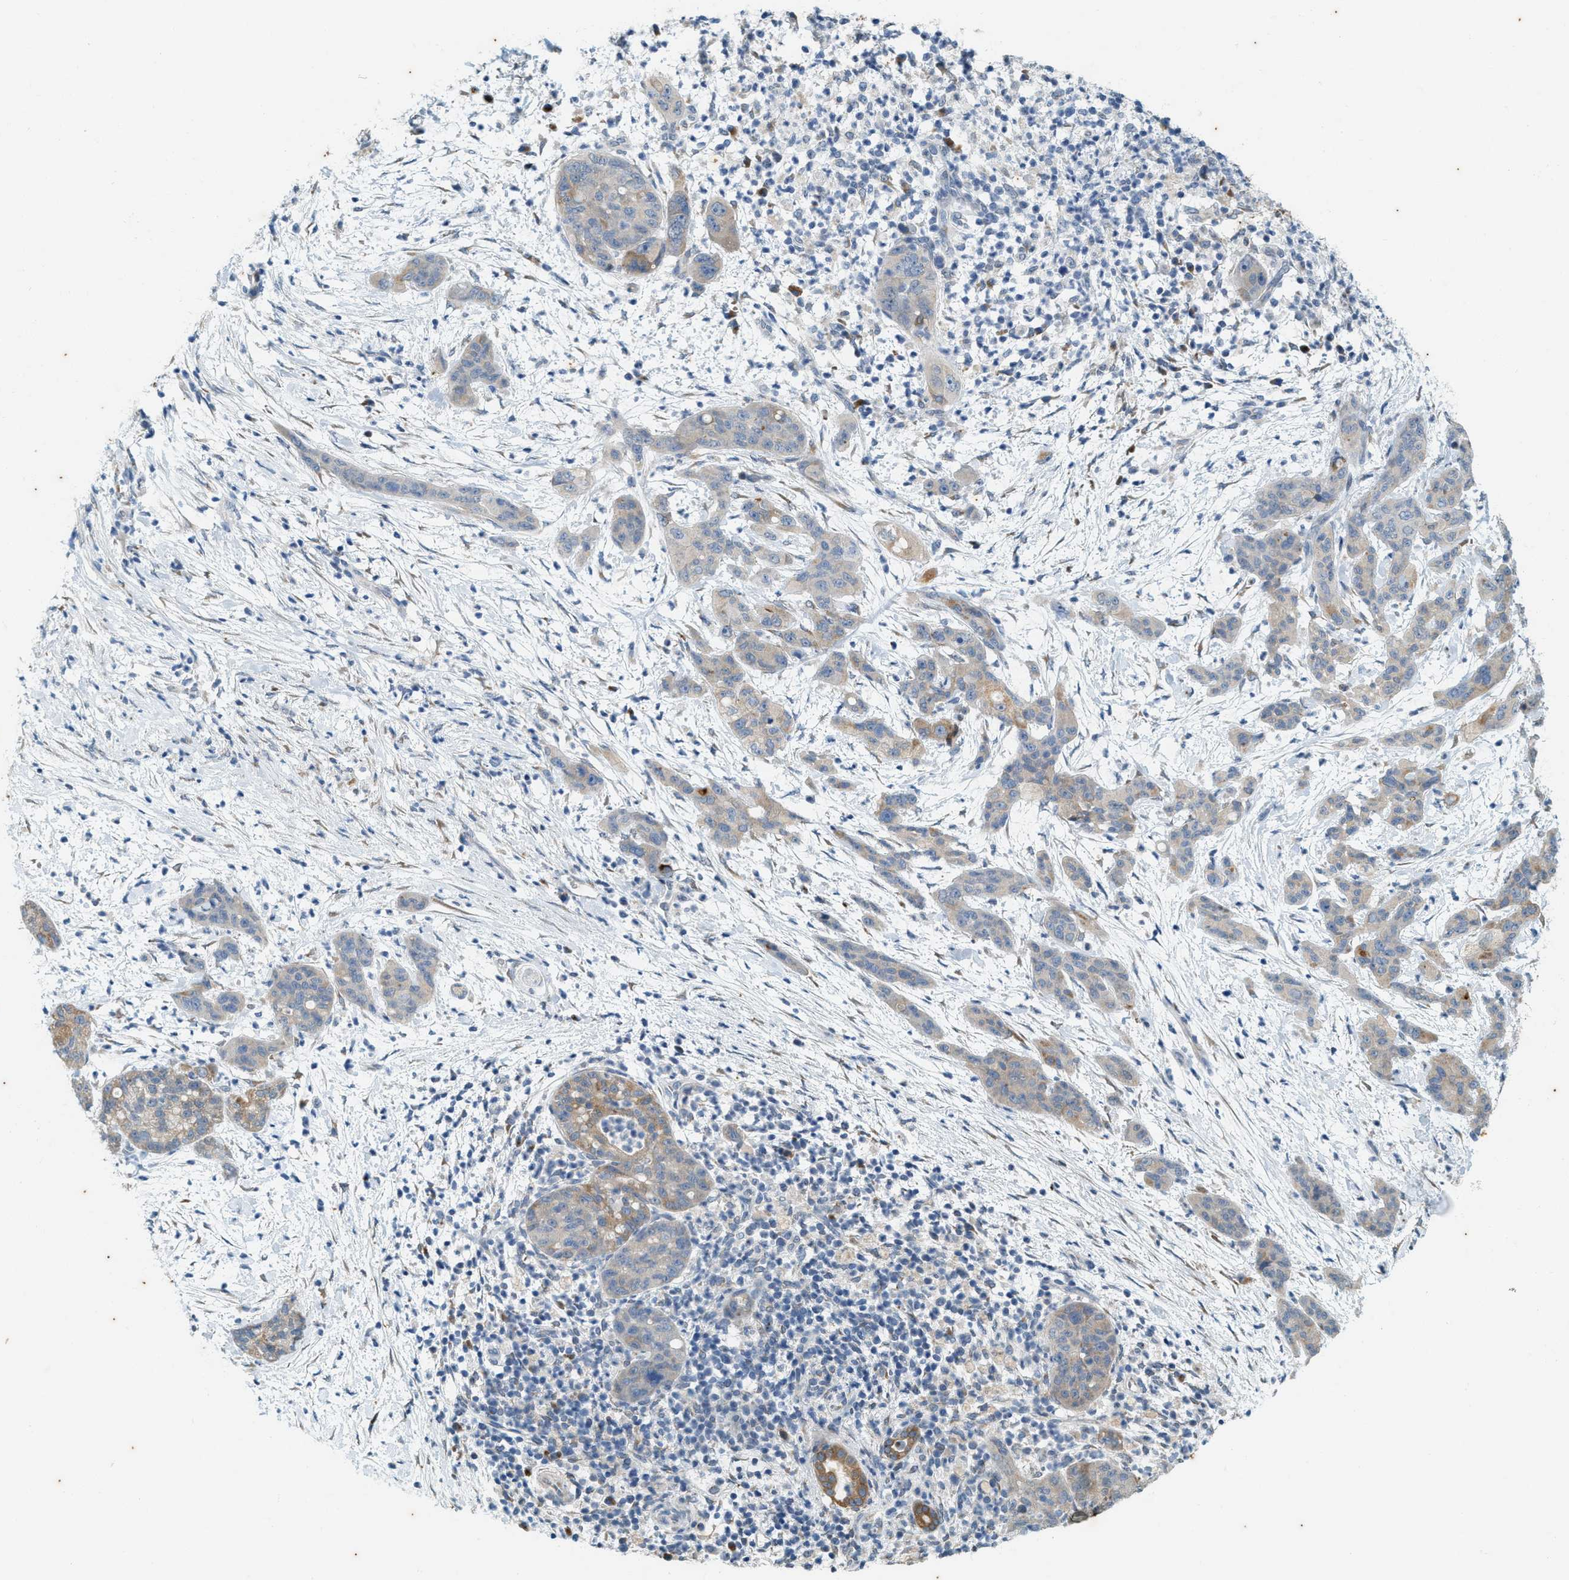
{"staining": {"intensity": "weak", "quantity": "<25%", "location": "cytoplasmic/membranous"}, "tissue": "pancreatic cancer", "cell_type": "Tumor cells", "image_type": "cancer", "snomed": [{"axis": "morphology", "description": "Adenocarcinoma, NOS"}, {"axis": "topography", "description": "Pancreas"}], "caption": "Pancreatic cancer (adenocarcinoma) was stained to show a protein in brown. There is no significant staining in tumor cells. The staining is performed using DAB brown chromogen with nuclei counter-stained in using hematoxylin.", "gene": "CHPF2", "patient": {"sex": "female", "age": 78}}